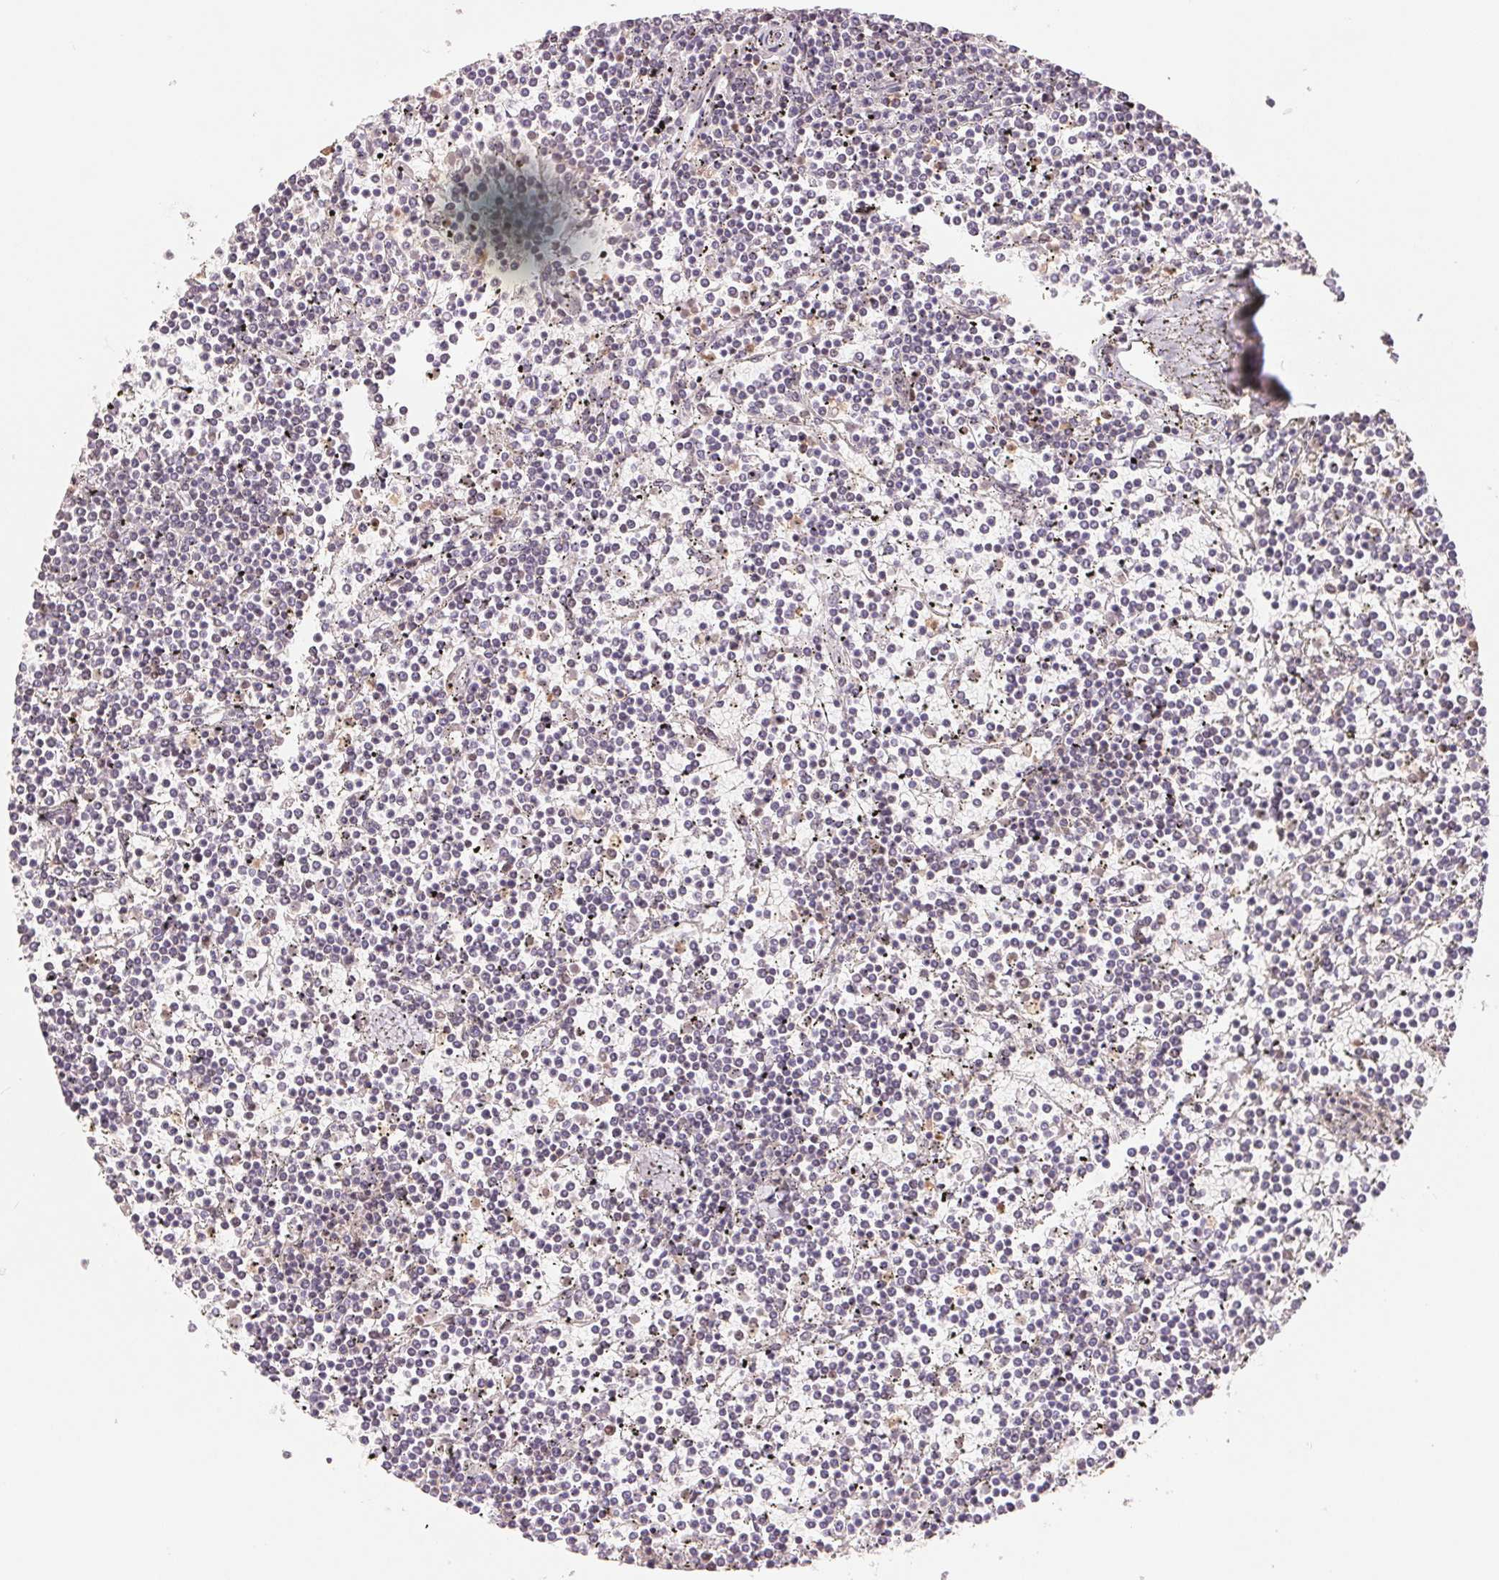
{"staining": {"intensity": "negative", "quantity": "none", "location": "none"}, "tissue": "lymphoma", "cell_type": "Tumor cells", "image_type": "cancer", "snomed": [{"axis": "morphology", "description": "Malignant lymphoma, non-Hodgkin's type, Low grade"}, {"axis": "topography", "description": "Spleen"}], "caption": "The image exhibits no staining of tumor cells in lymphoma.", "gene": "SREK1", "patient": {"sex": "female", "age": 19}}